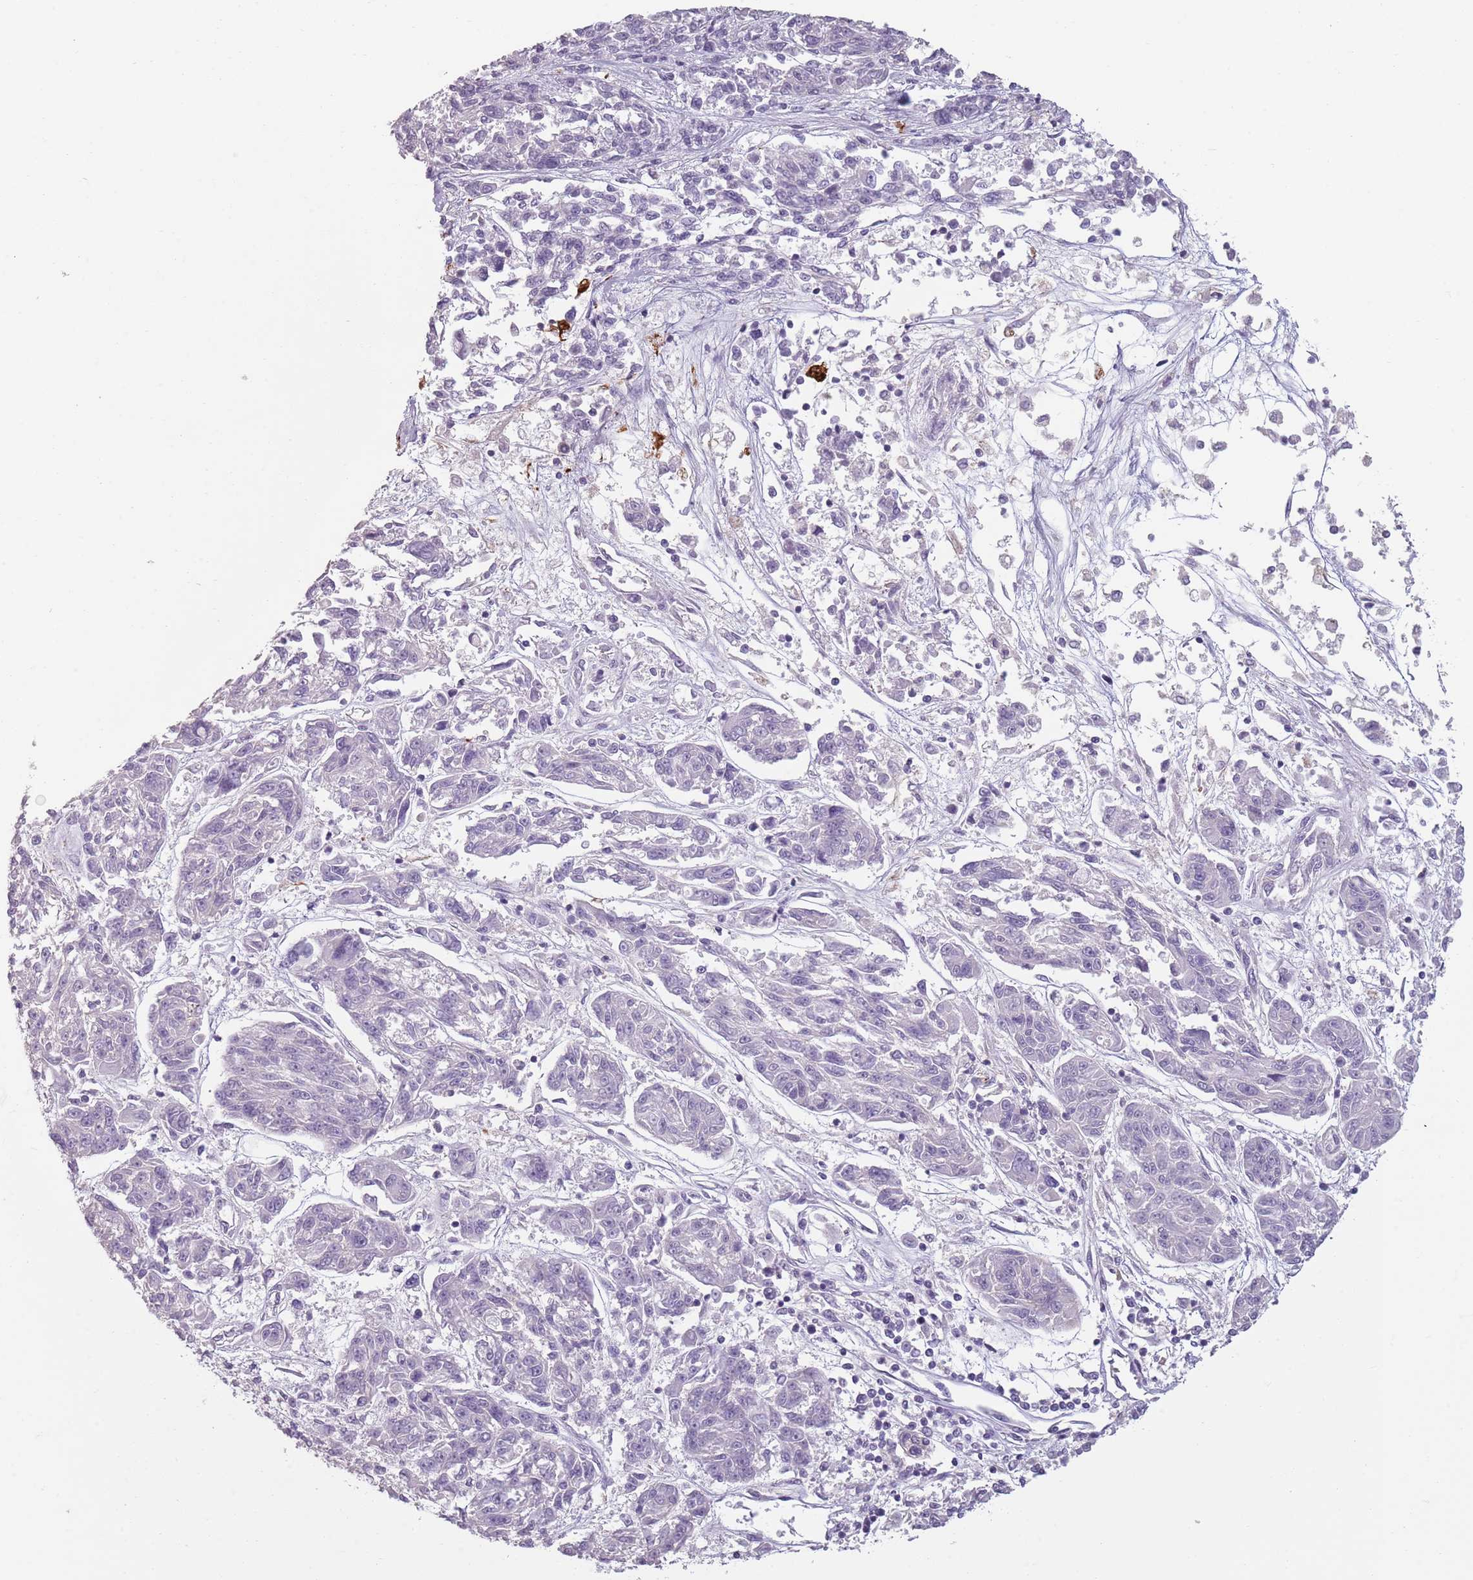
{"staining": {"intensity": "negative", "quantity": "none", "location": "none"}, "tissue": "melanoma", "cell_type": "Tumor cells", "image_type": "cancer", "snomed": [{"axis": "morphology", "description": "Malignant melanoma, NOS"}, {"axis": "topography", "description": "Skin"}], "caption": "There is no significant staining in tumor cells of malignant melanoma.", "gene": "PIEZO1", "patient": {"sex": "male", "age": 53}}